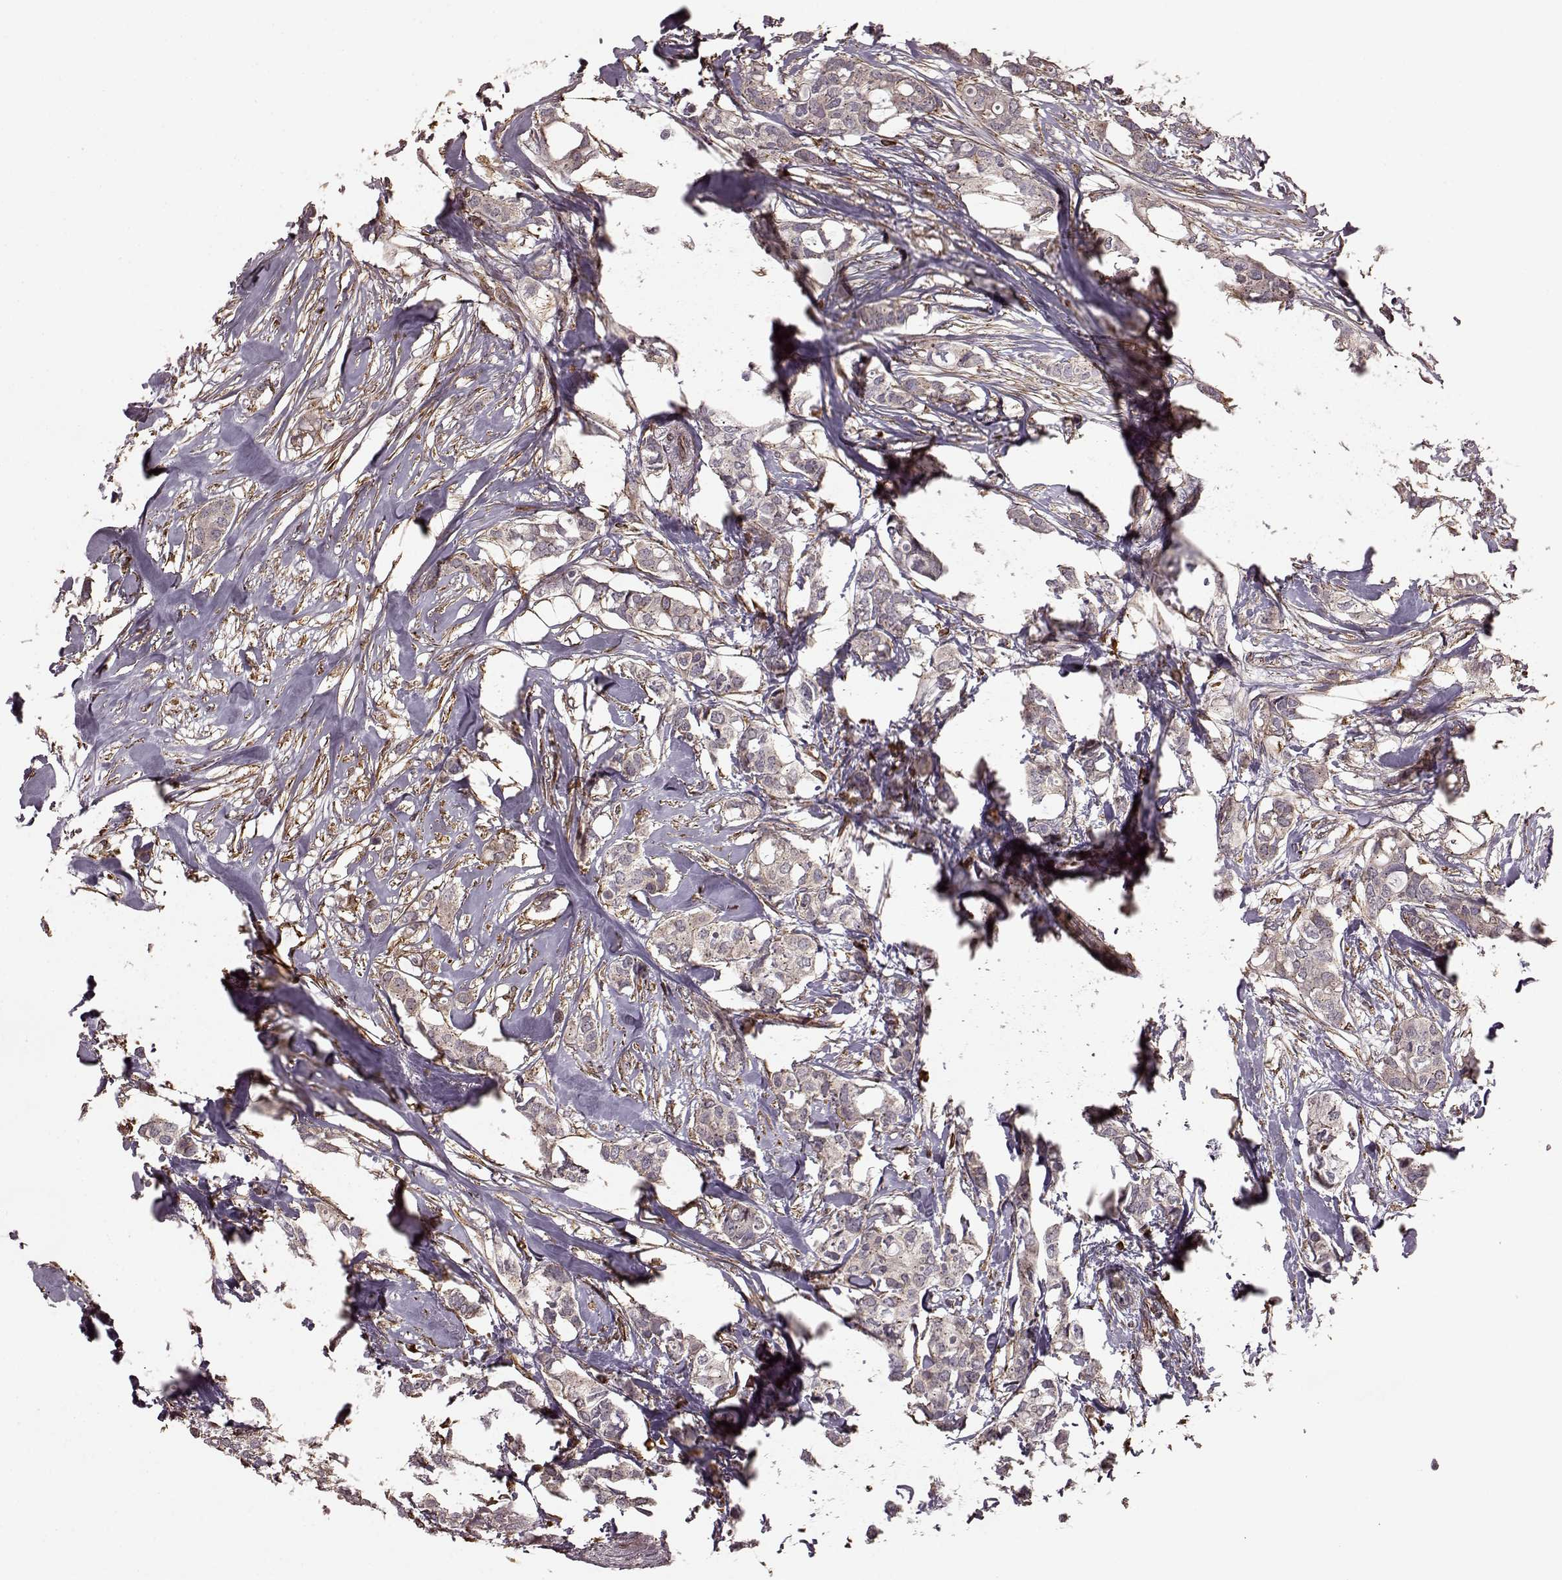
{"staining": {"intensity": "negative", "quantity": "none", "location": "none"}, "tissue": "breast cancer", "cell_type": "Tumor cells", "image_type": "cancer", "snomed": [{"axis": "morphology", "description": "Duct carcinoma"}, {"axis": "topography", "description": "Breast"}], "caption": "Photomicrograph shows no significant protein staining in tumor cells of intraductal carcinoma (breast). The staining was performed using DAB to visualize the protein expression in brown, while the nuclei were stained in blue with hematoxylin (Magnification: 20x).", "gene": "NTF3", "patient": {"sex": "female", "age": 62}}